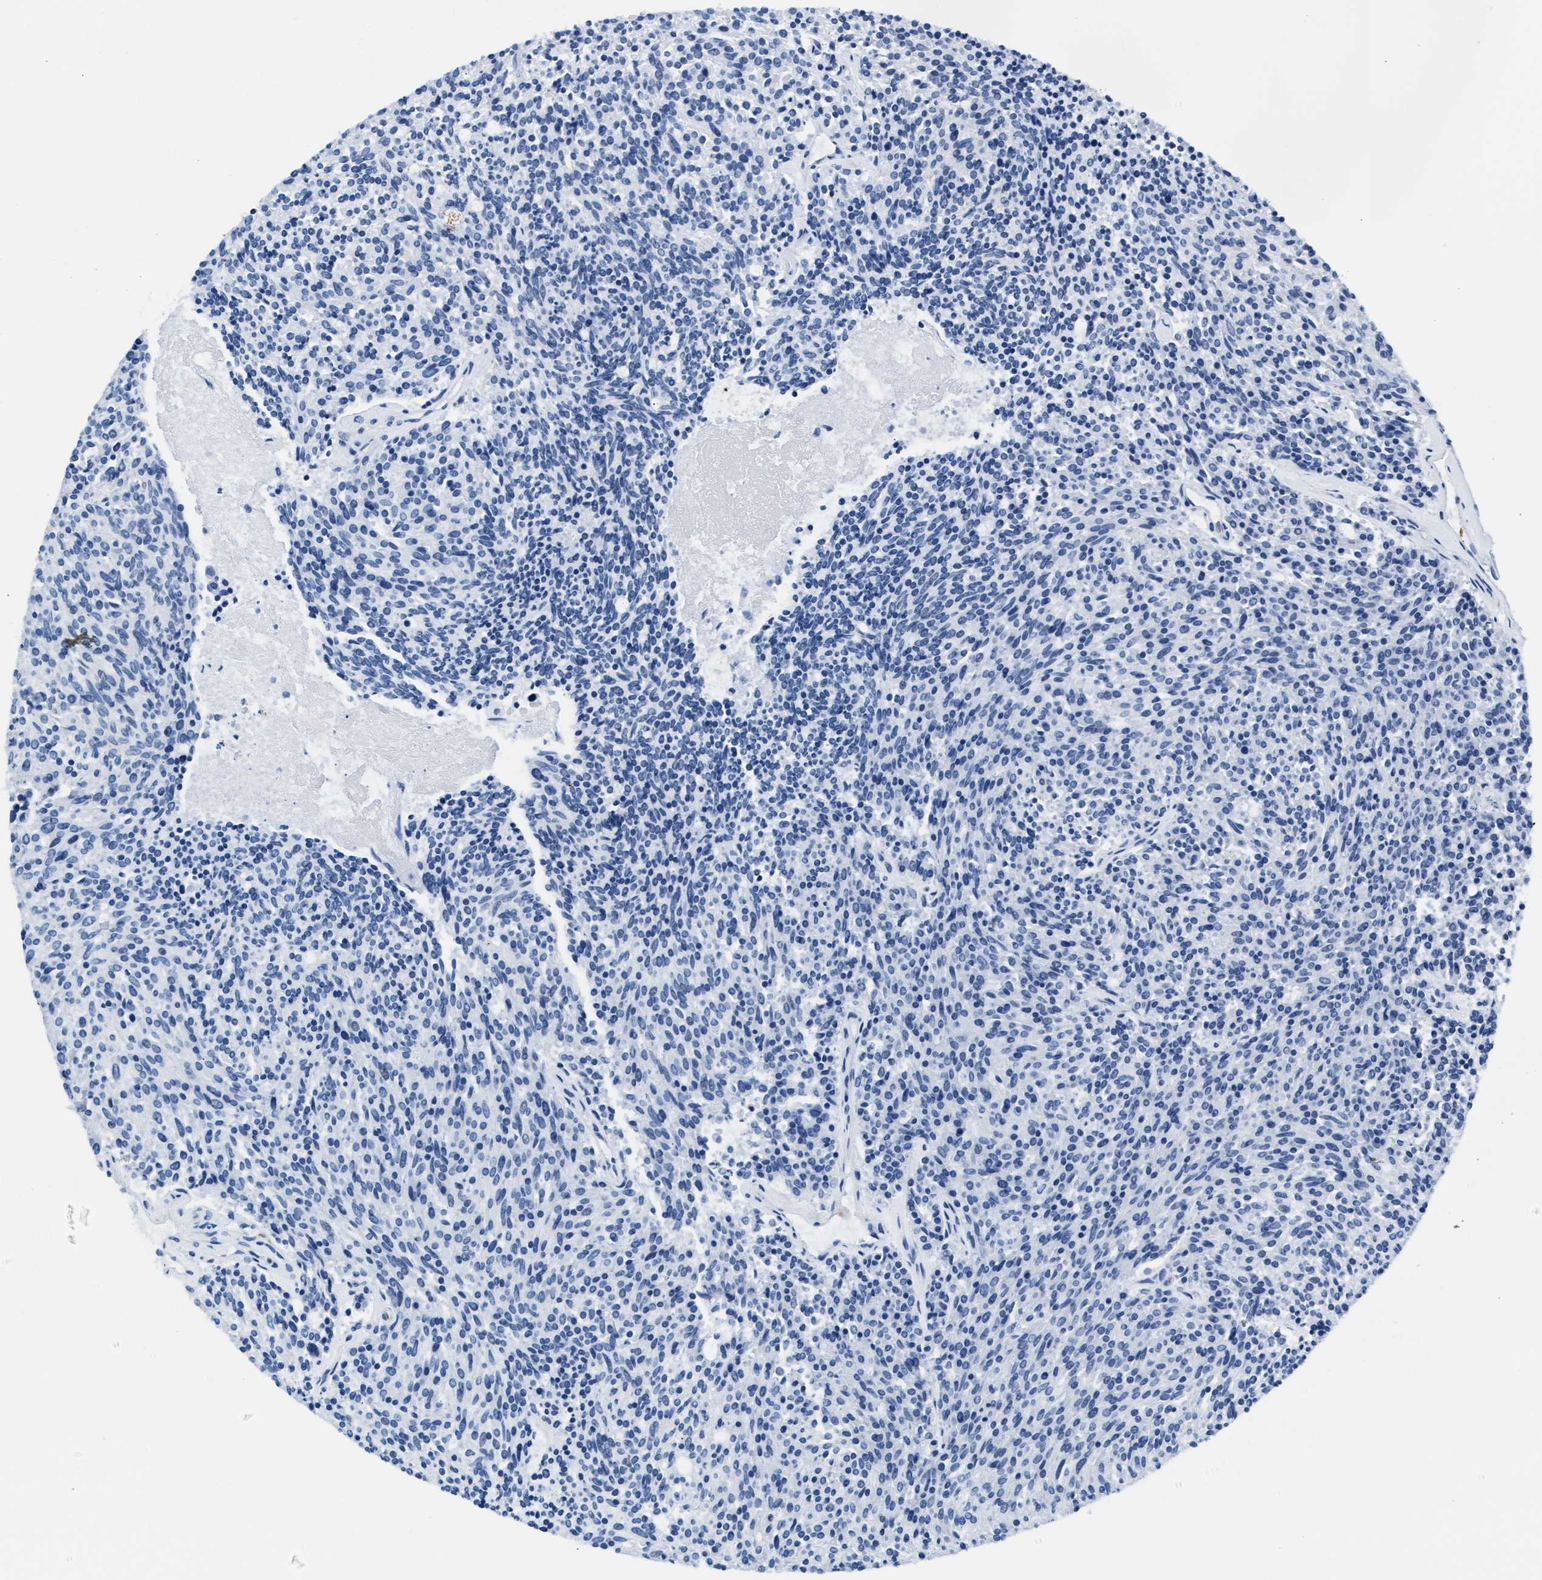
{"staining": {"intensity": "negative", "quantity": "none", "location": "none"}, "tissue": "carcinoid", "cell_type": "Tumor cells", "image_type": "cancer", "snomed": [{"axis": "morphology", "description": "Carcinoid, malignant, NOS"}, {"axis": "topography", "description": "Pancreas"}], "caption": "Tumor cells are negative for brown protein staining in carcinoid.", "gene": "MMP8", "patient": {"sex": "female", "age": 54}}